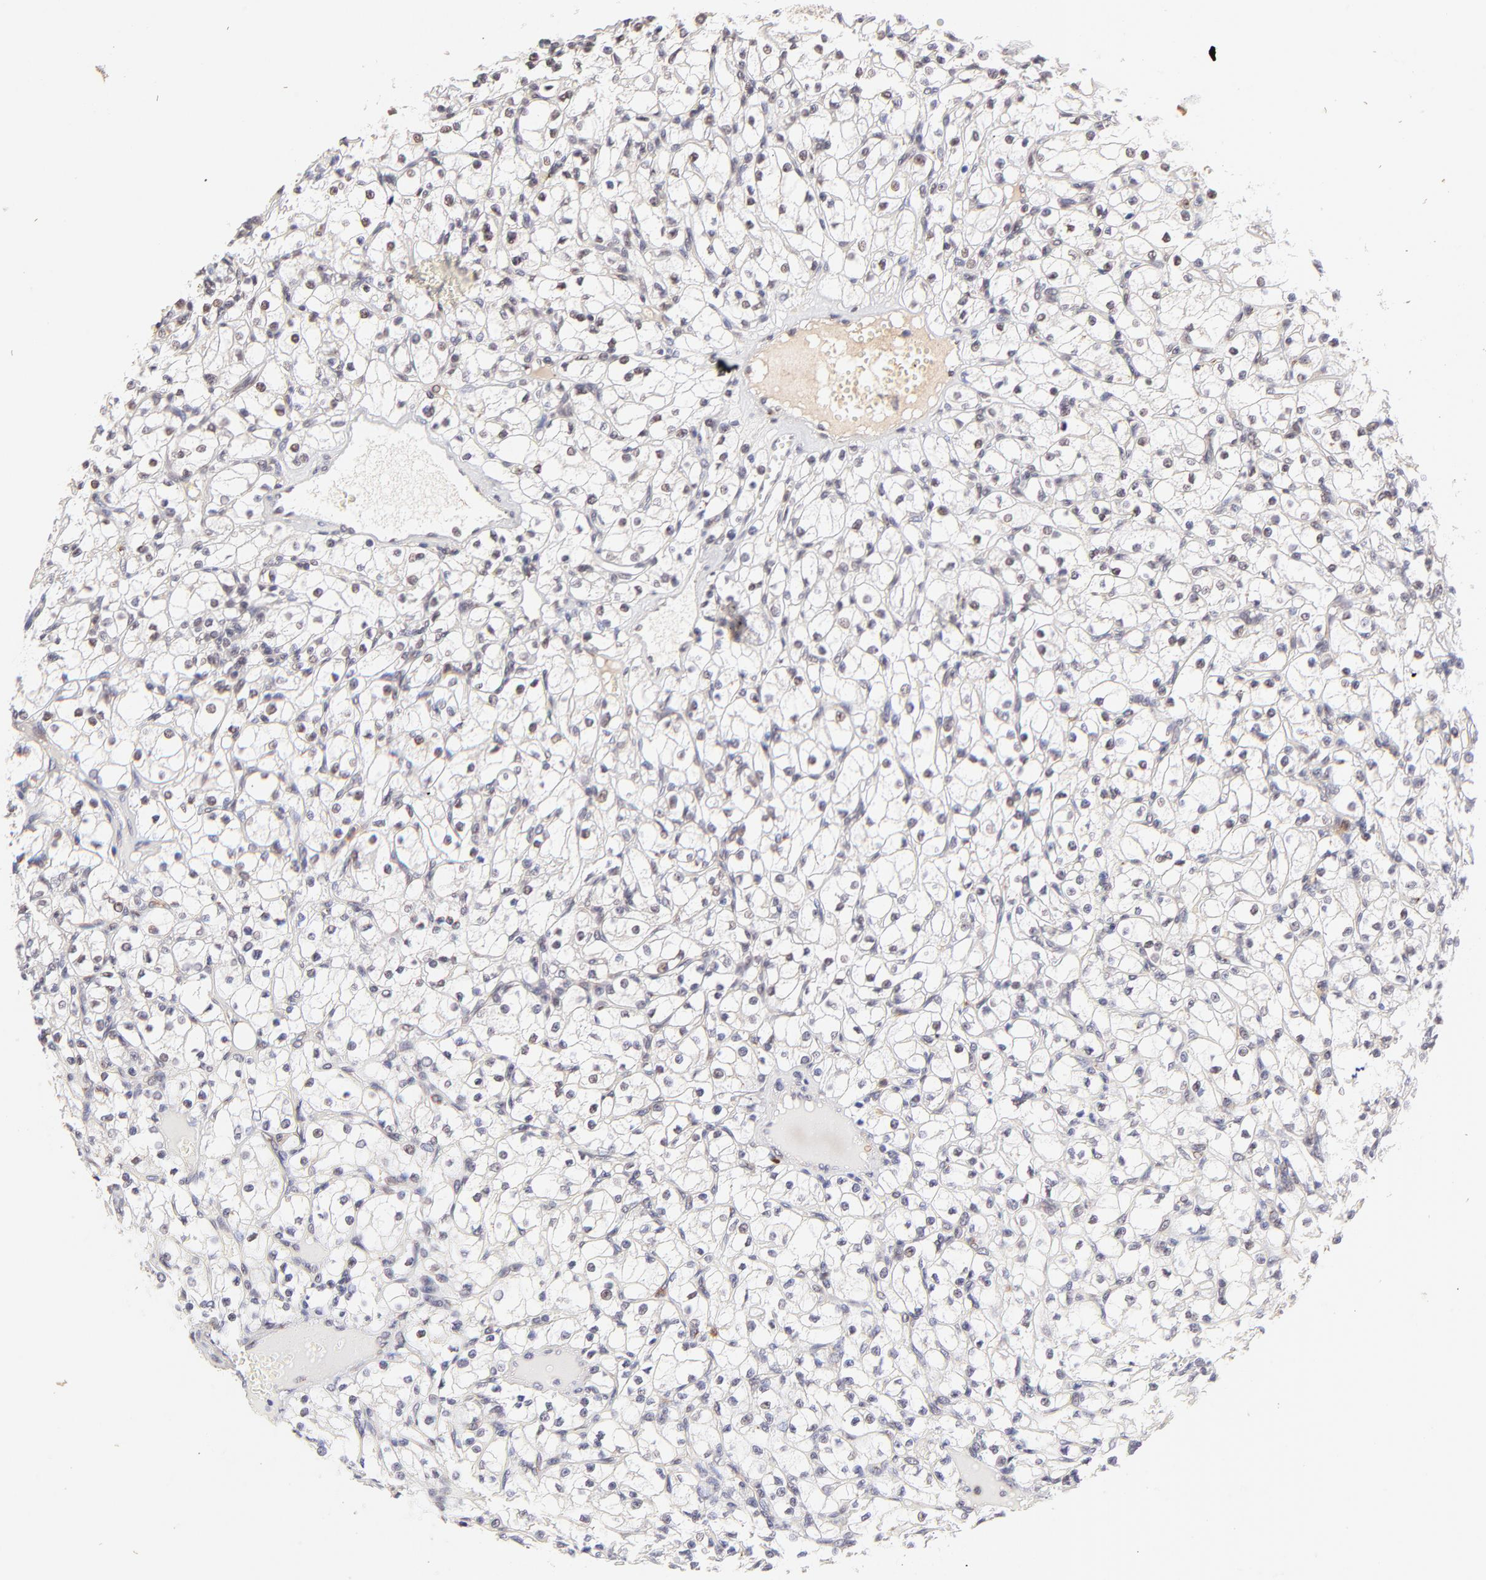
{"staining": {"intensity": "weak", "quantity": "25%-75%", "location": "nuclear"}, "tissue": "renal cancer", "cell_type": "Tumor cells", "image_type": "cancer", "snomed": [{"axis": "morphology", "description": "Adenocarcinoma, NOS"}, {"axis": "topography", "description": "Kidney"}], "caption": "A histopathology image showing weak nuclear expression in about 25%-75% of tumor cells in adenocarcinoma (renal), as visualized by brown immunohistochemical staining.", "gene": "MED12", "patient": {"sex": "male", "age": 61}}